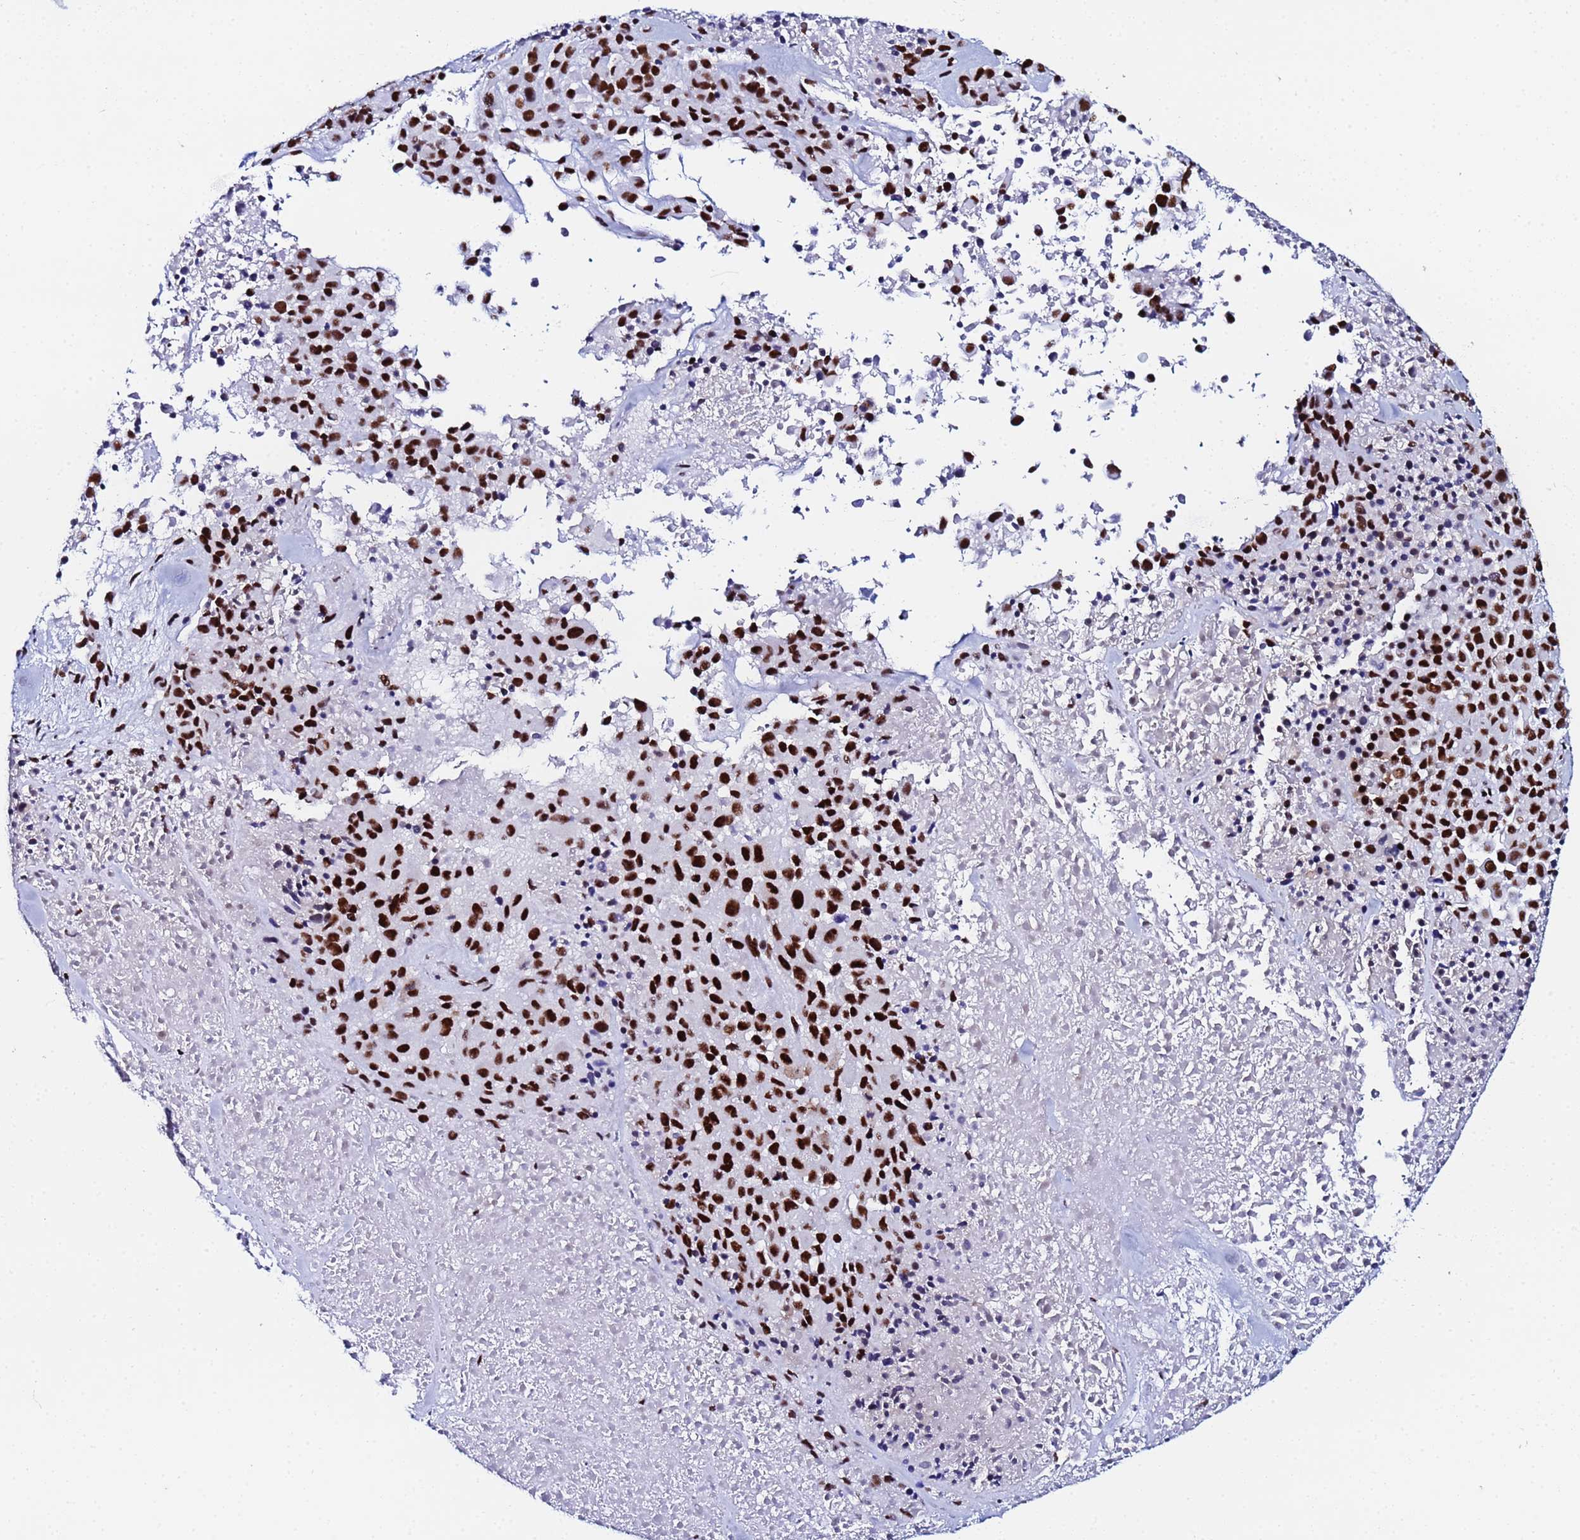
{"staining": {"intensity": "strong", "quantity": ">75%", "location": "nuclear"}, "tissue": "melanoma", "cell_type": "Tumor cells", "image_type": "cancer", "snomed": [{"axis": "morphology", "description": "Malignant melanoma, Metastatic site"}, {"axis": "topography", "description": "Skin"}], "caption": "A brown stain labels strong nuclear staining of a protein in melanoma tumor cells.", "gene": "SNRPA1", "patient": {"sex": "female", "age": 81}}